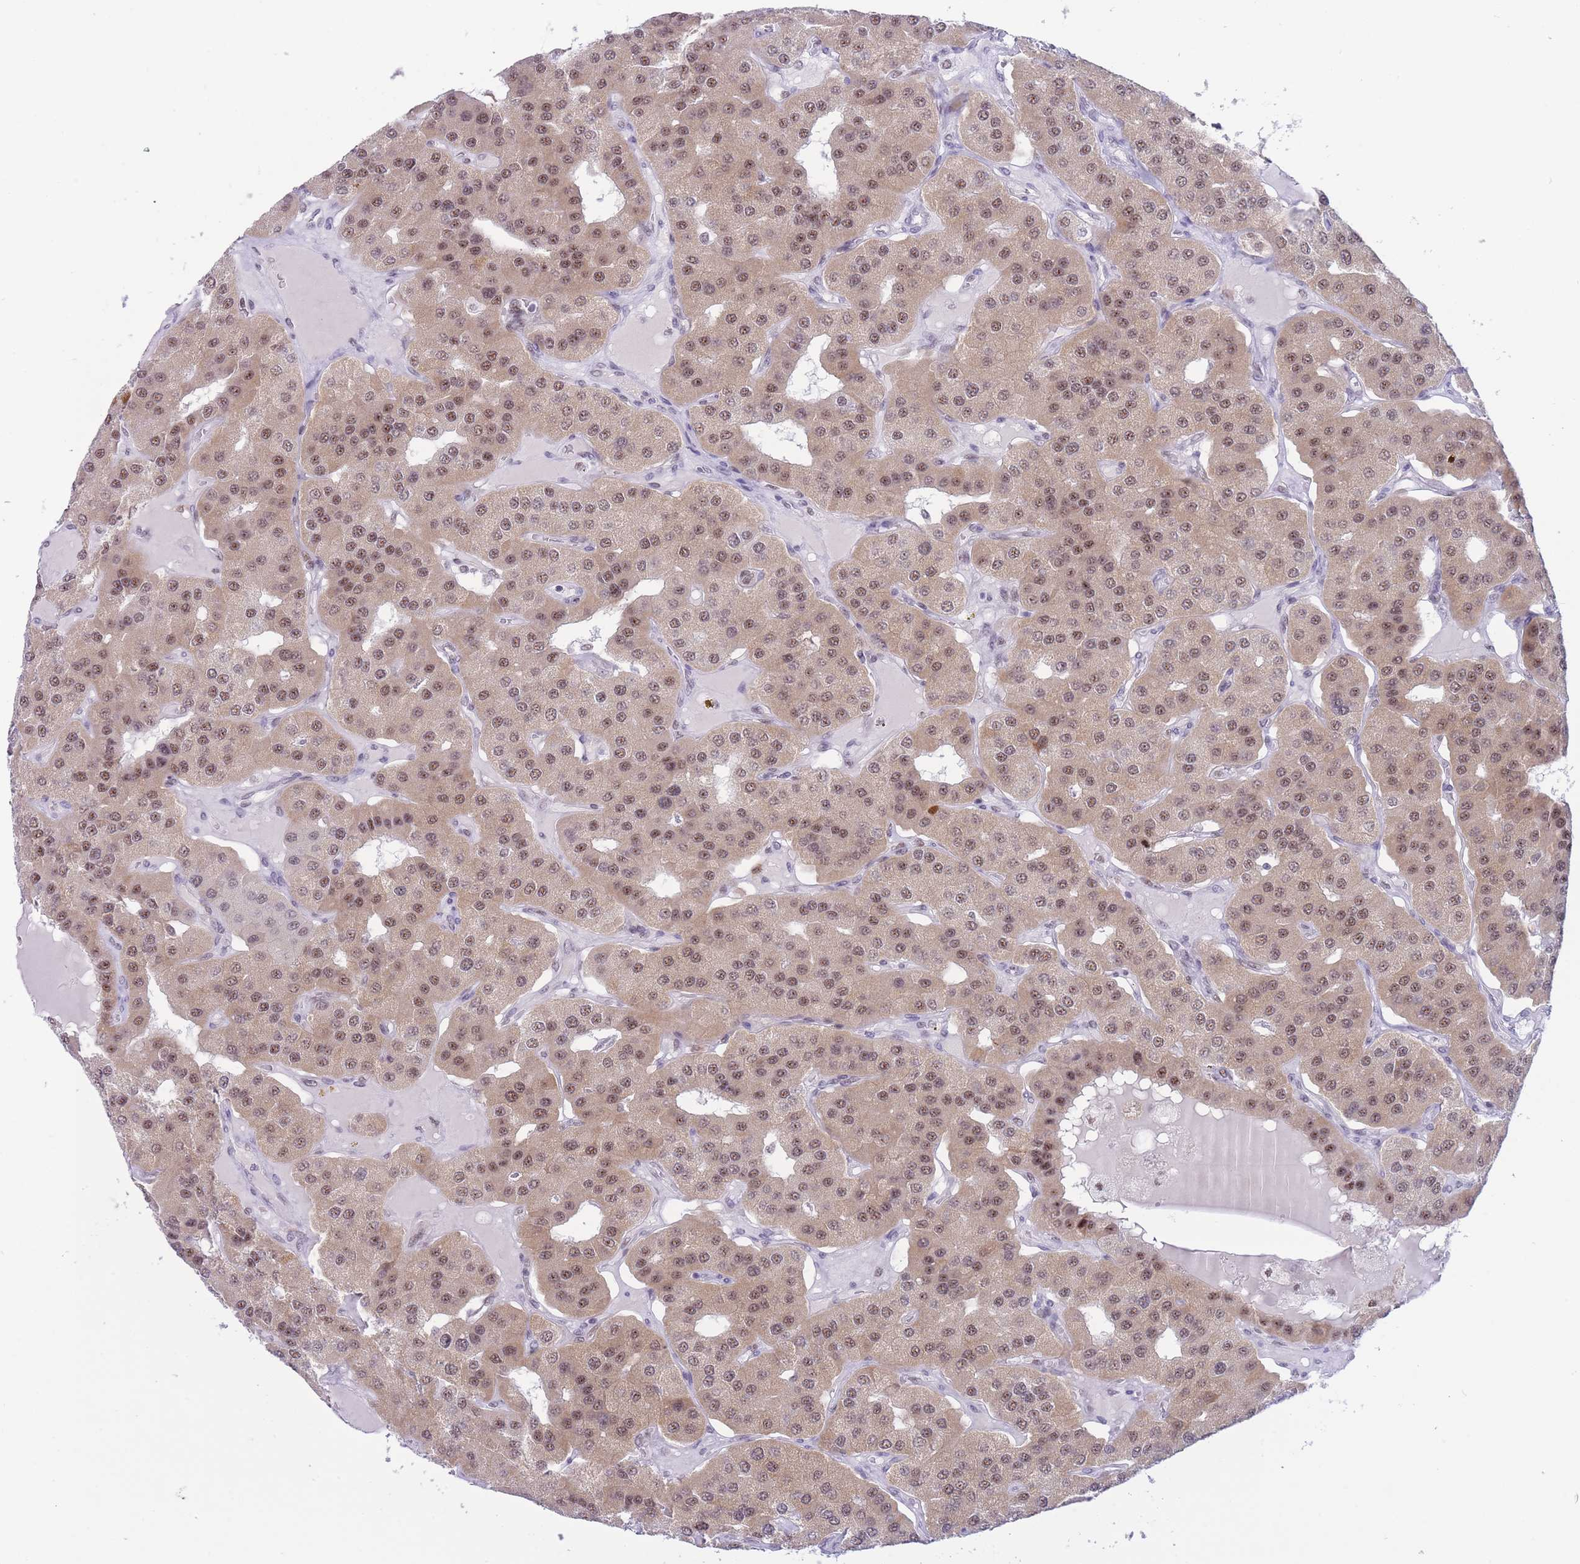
{"staining": {"intensity": "moderate", "quantity": ">75%", "location": "cytoplasmic/membranous,nuclear"}, "tissue": "parathyroid gland", "cell_type": "Glandular cells", "image_type": "normal", "snomed": [{"axis": "morphology", "description": "Normal tissue, NOS"}, {"axis": "morphology", "description": "Adenoma, NOS"}, {"axis": "topography", "description": "Parathyroid gland"}], "caption": "Immunohistochemistry (IHC) photomicrograph of benign parathyroid gland stained for a protein (brown), which shows medium levels of moderate cytoplasmic/membranous,nuclear positivity in approximately >75% of glandular cells.", "gene": "CYP2B6", "patient": {"sex": "female", "age": 86}}